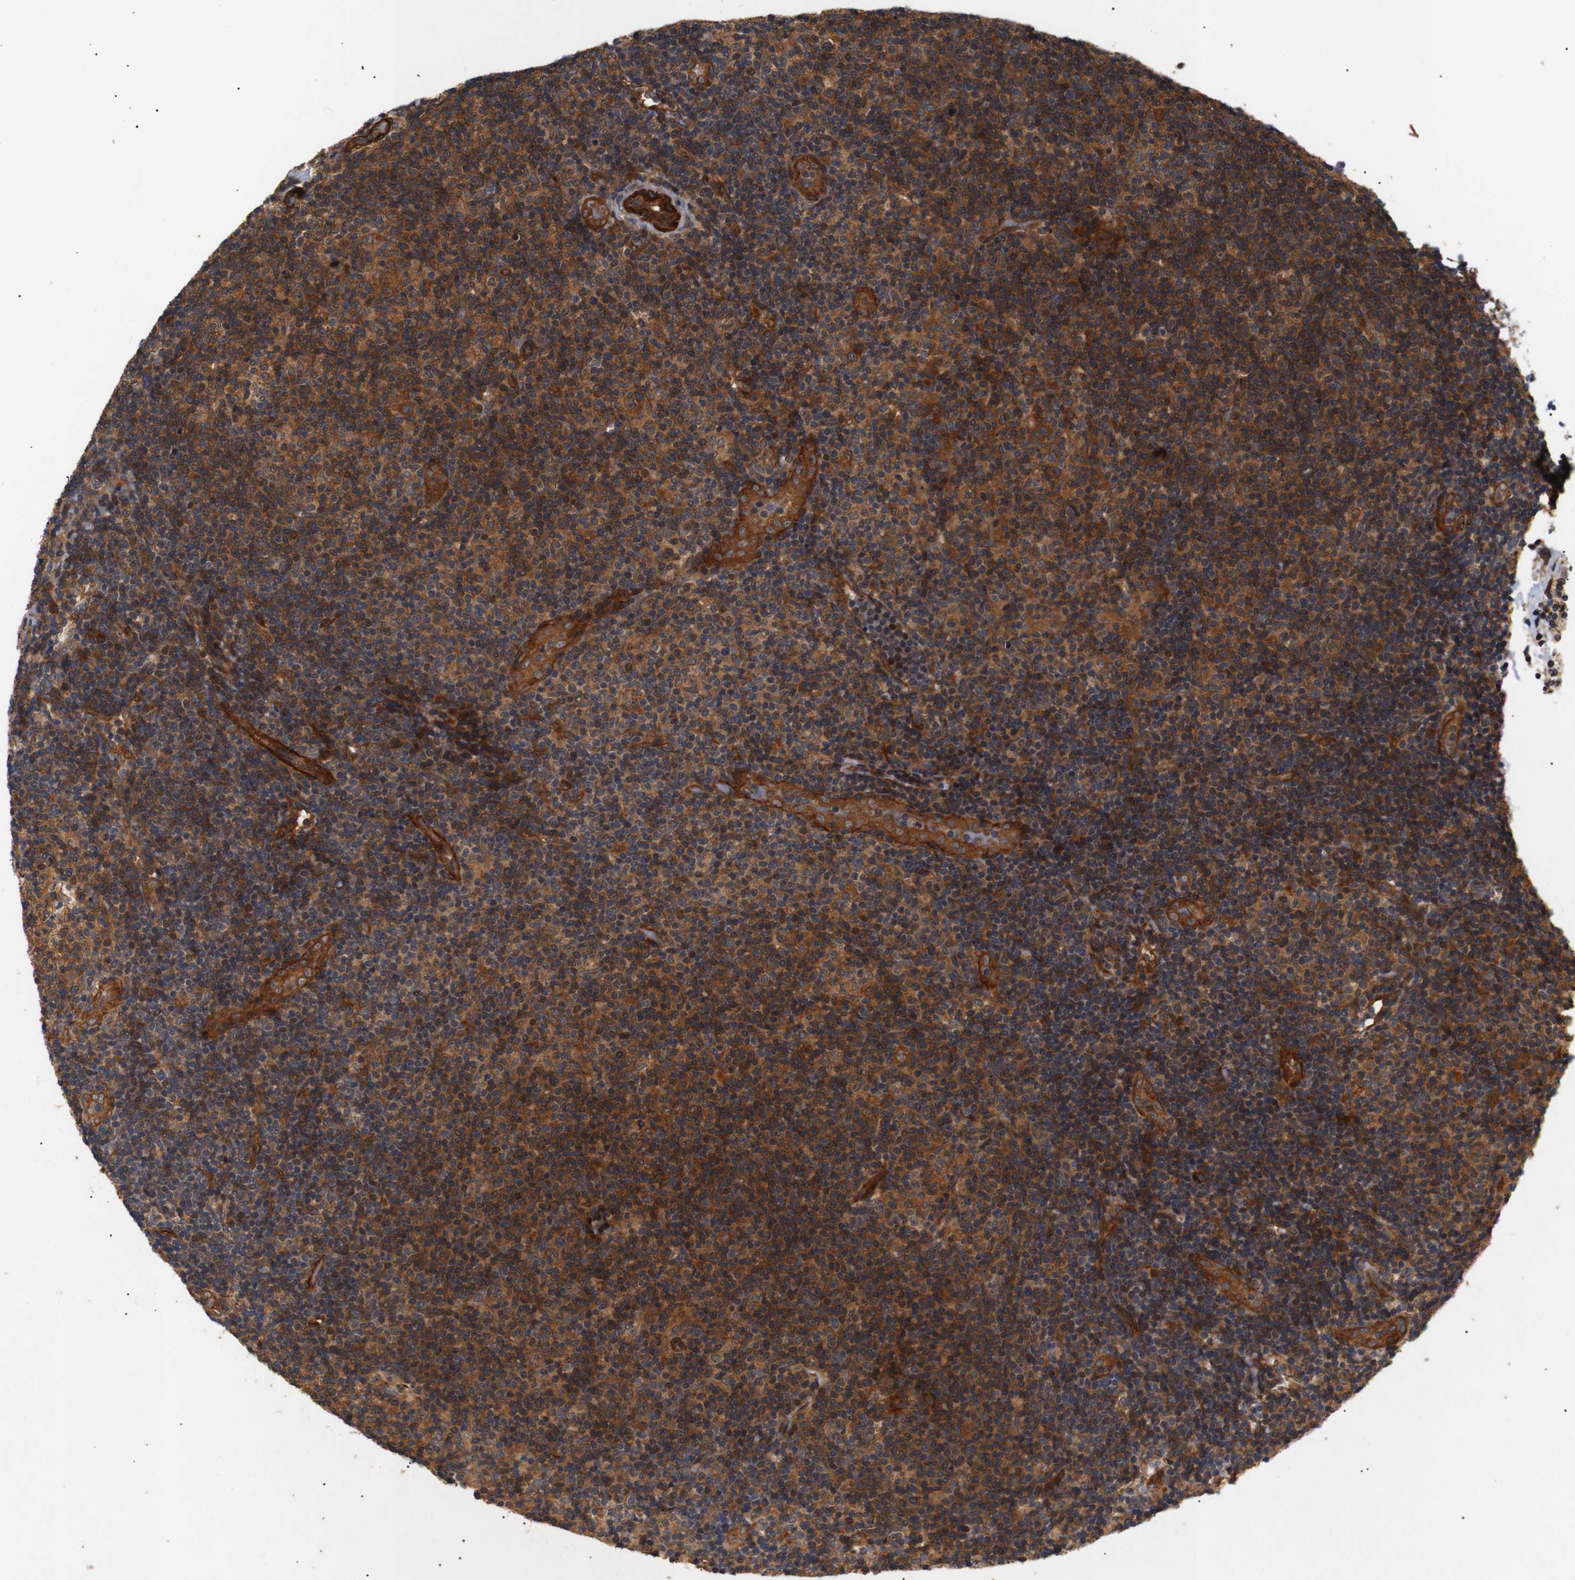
{"staining": {"intensity": "strong", "quantity": ">75%", "location": "cytoplasmic/membranous"}, "tissue": "lymphoma", "cell_type": "Tumor cells", "image_type": "cancer", "snomed": [{"axis": "morphology", "description": "Malignant lymphoma, non-Hodgkin's type, Low grade"}, {"axis": "topography", "description": "Lymph node"}], "caption": "Immunohistochemistry (IHC) (DAB (3,3'-diaminobenzidine)) staining of malignant lymphoma, non-Hodgkin's type (low-grade) displays strong cytoplasmic/membranous protein expression in approximately >75% of tumor cells. Immunohistochemistry stains the protein of interest in brown and the nuclei are stained blue.", "gene": "PAWR", "patient": {"sex": "male", "age": 83}}